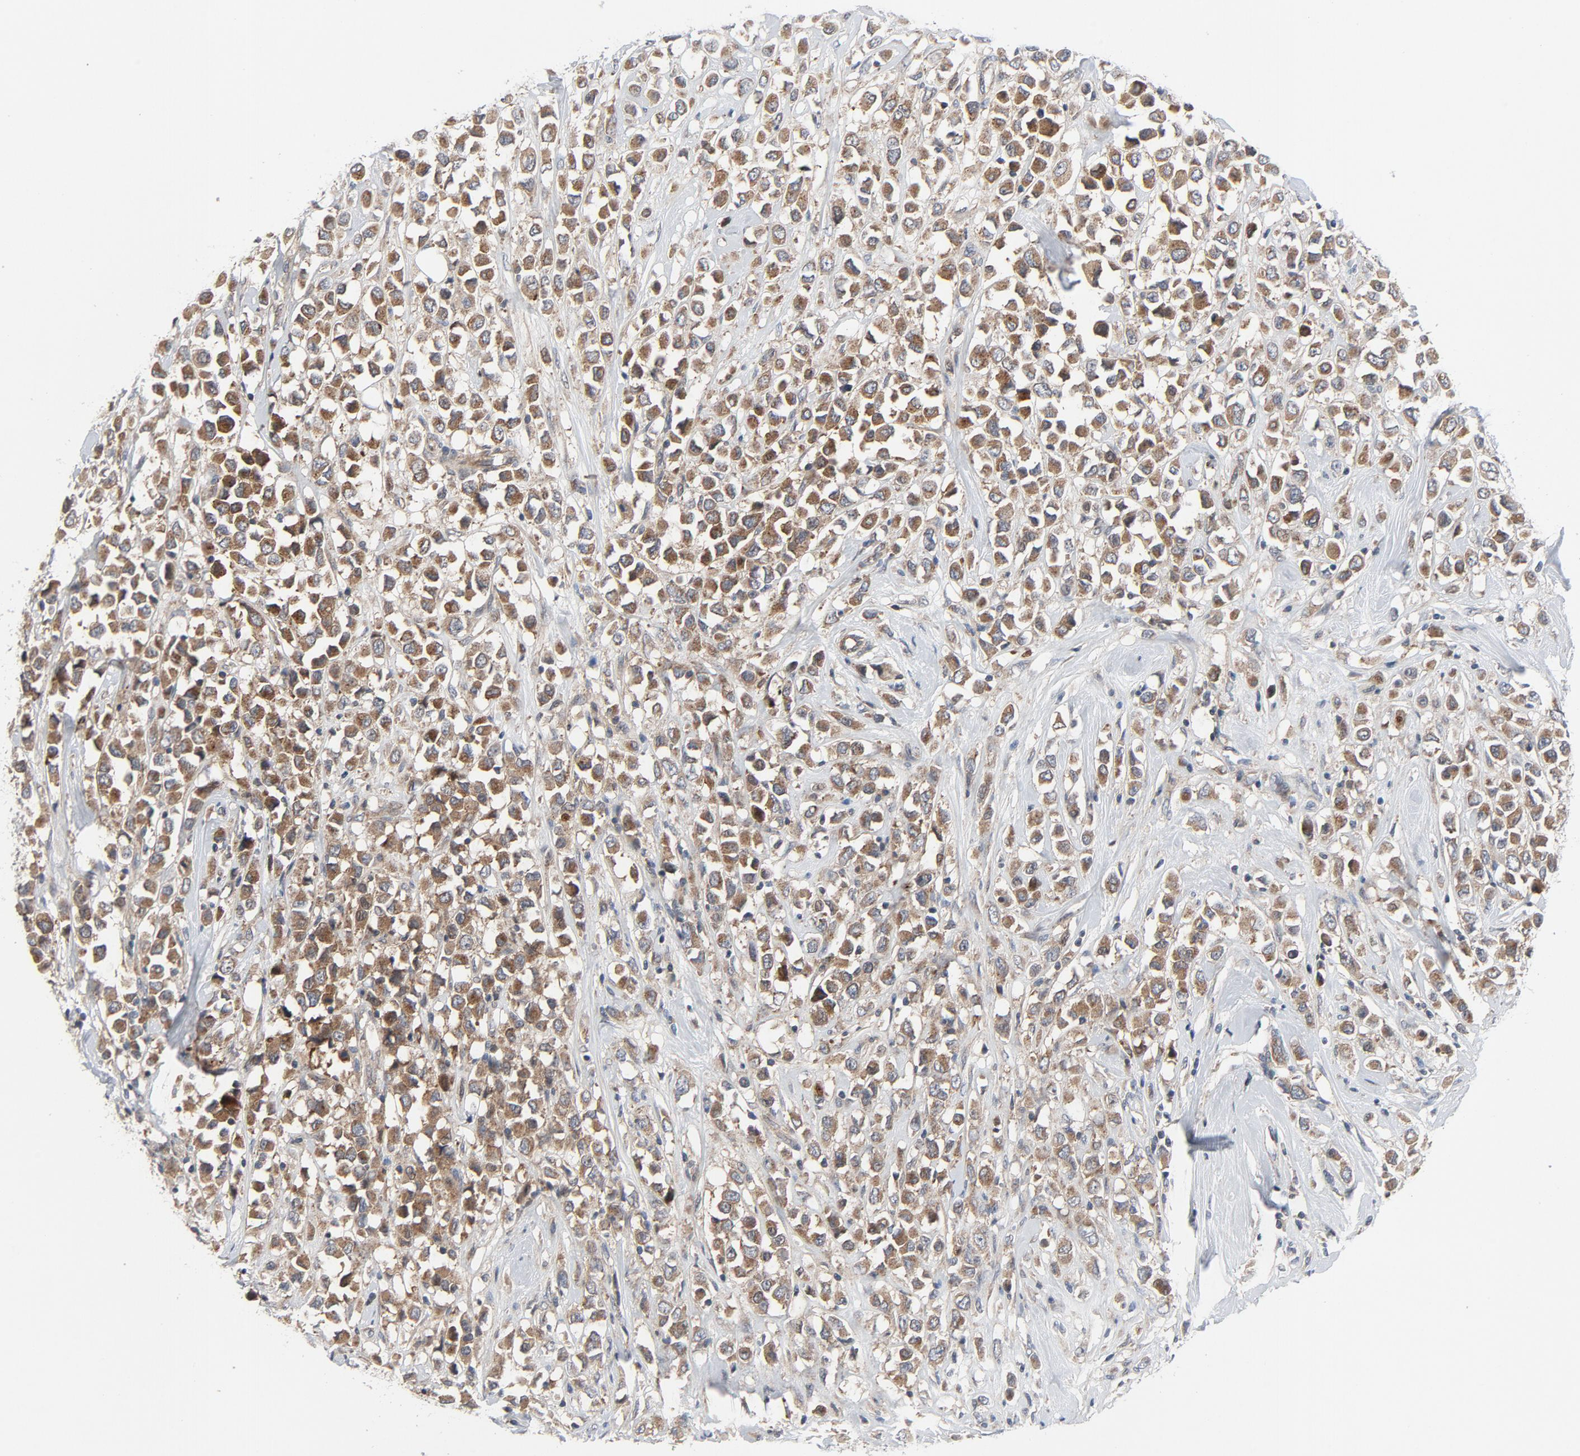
{"staining": {"intensity": "moderate", "quantity": ">75%", "location": "cytoplasmic/membranous"}, "tissue": "breast cancer", "cell_type": "Tumor cells", "image_type": "cancer", "snomed": [{"axis": "morphology", "description": "Duct carcinoma"}, {"axis": "topography", "description": "Breast"}], "caption": "Protein staining of breast cancer (infiltrating ductal carcinoma) tissue exhibits moderate cytoplasmic/membranous staining in about >75% of tumor cells.", "gene": "TSG101", "patient": {"sex": "female", "age": 61}}